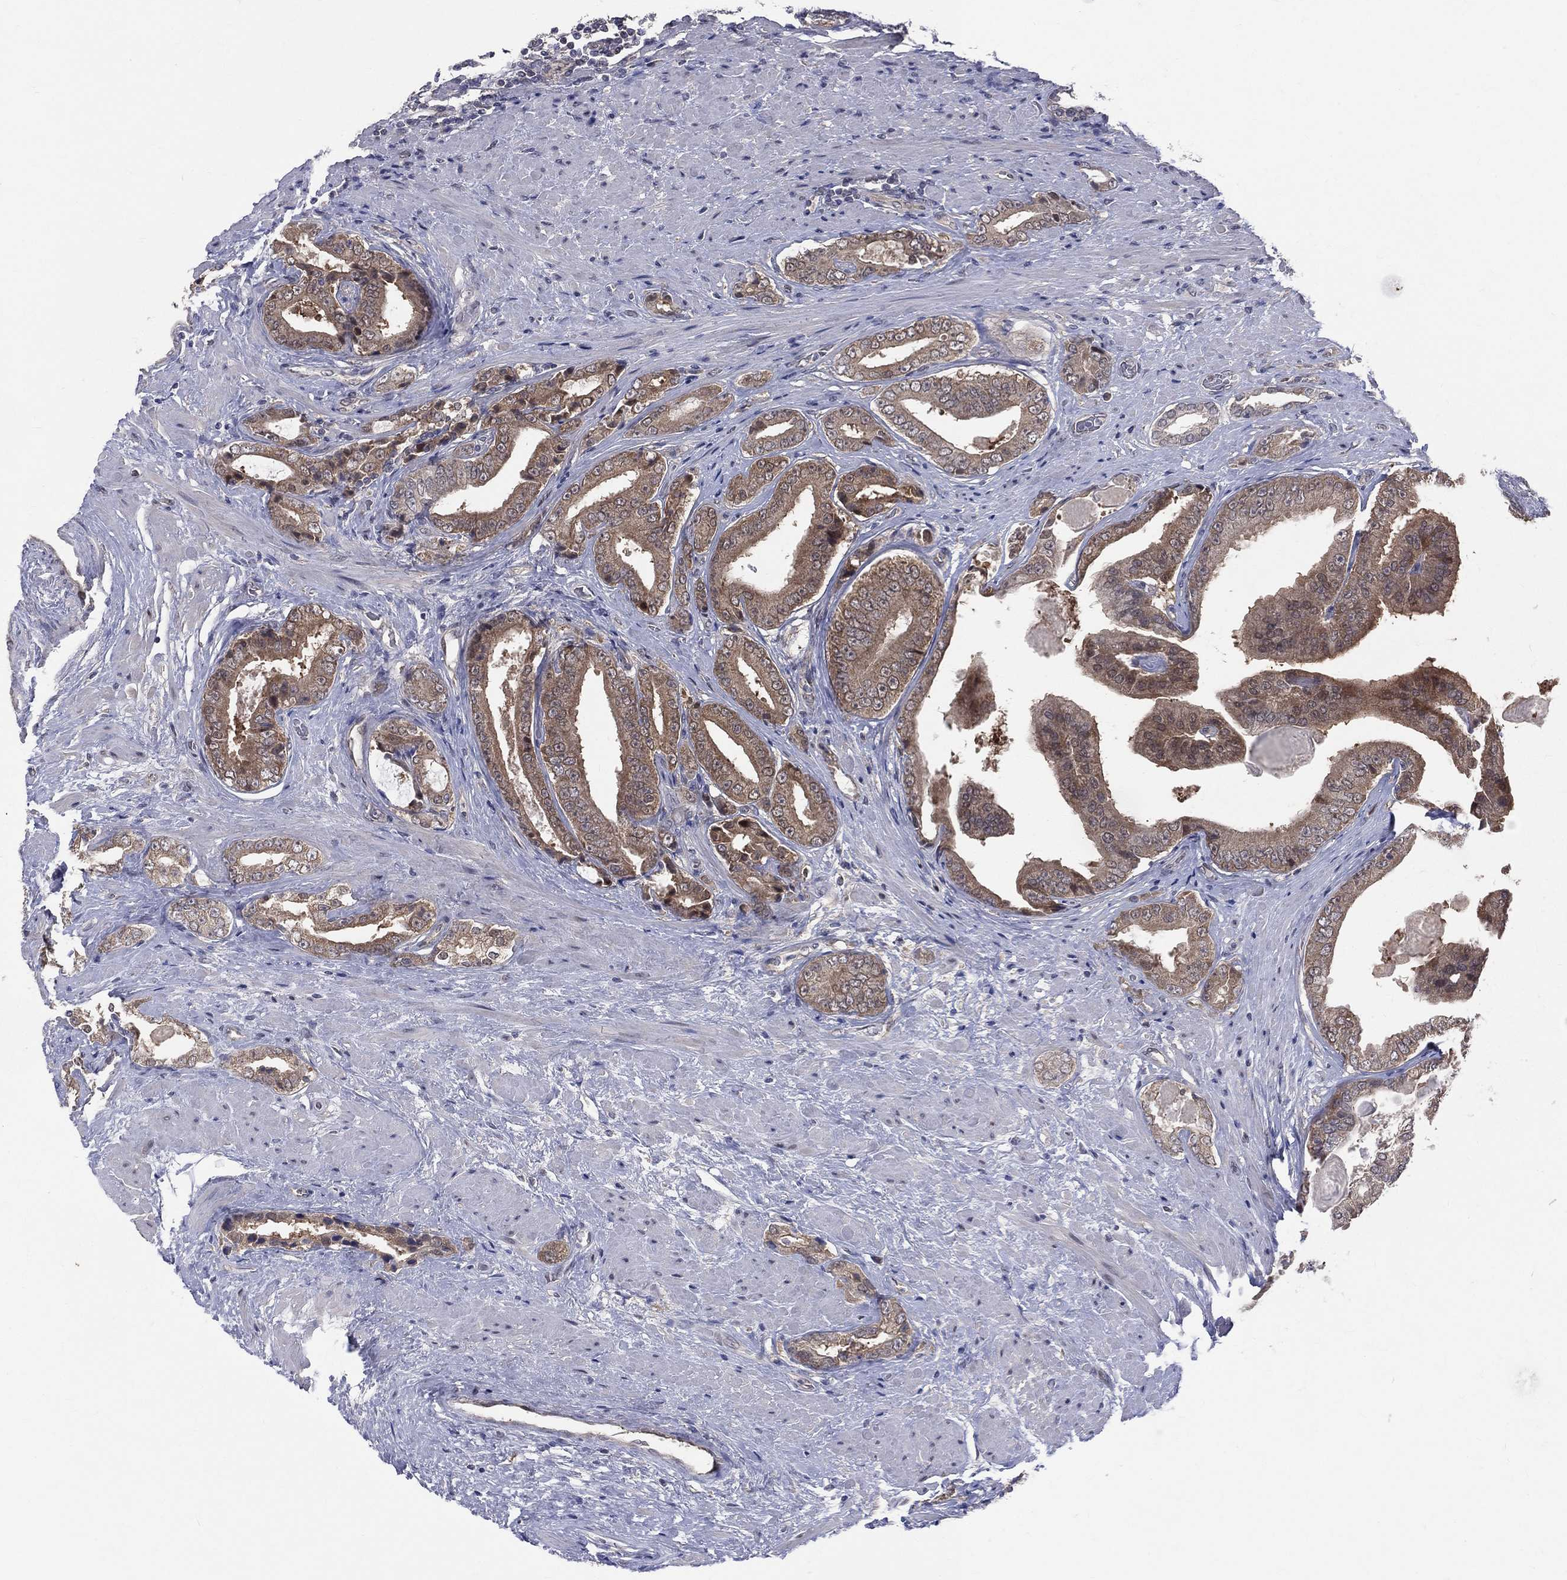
{"staining": {"intensity": "weak", "quantity": "25%-75%", "location": "cytoplasmic/membranous"}, "tissue": "prostate cancer", "cell_type": "Tumor cells", "image_type": "cancer", "snomed": [{"axis": "morphology", "description": "Adenocarcinoma, Low grade"}, {"axis": "topography", "description": "Prostate and seminal vesicle, NOS"}], "caption": "Brown immunohistochemical staining in prostate cancer (adenocarcinoma (low-grade)) exhibits weak cytoplasmic/membranous staining in about 25%-75% of tumor cells. The protein is shown in brown color, while the nuclei are stained blue.", "gene": "DLG4", "patient": {"sex": "male", "age": 61}}